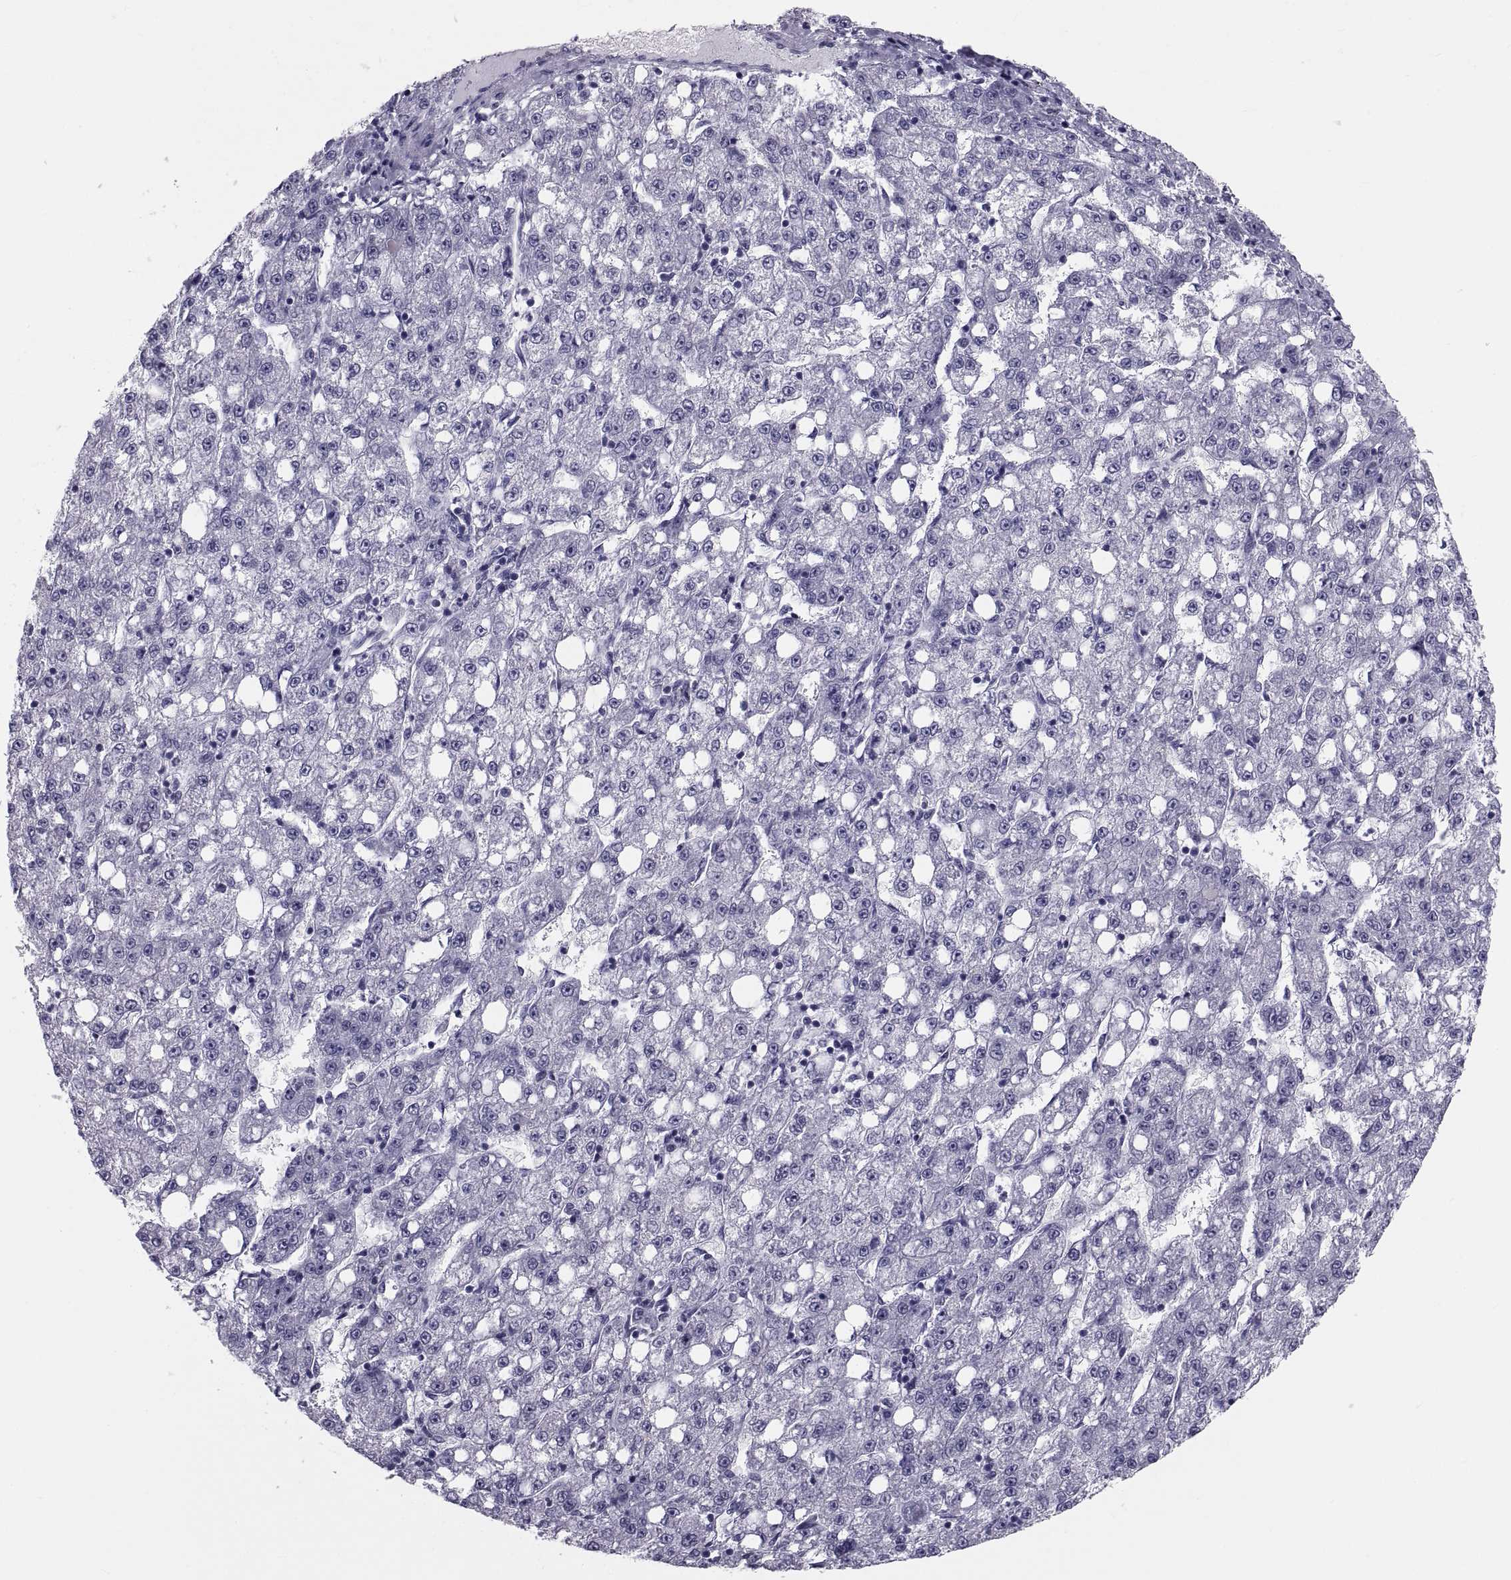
{"staining": {"intensity": "negative", "quantity": "none", "location": "none"}, "tissue": "liver cancer", "cell_type": "Tumor cells", "image_type": "cancer", "snomed": [{"axis": "morphology", "description": "Carcinoma, Hepatocellular, NOS"}, {"axis": "topography", "description": "Liver"}], "caption": "Tumor cells show no significant staining in liver hepatocellular carcinoma.", "gene": "CRISP1", "patient": {"sex": "female", "age": 65}}